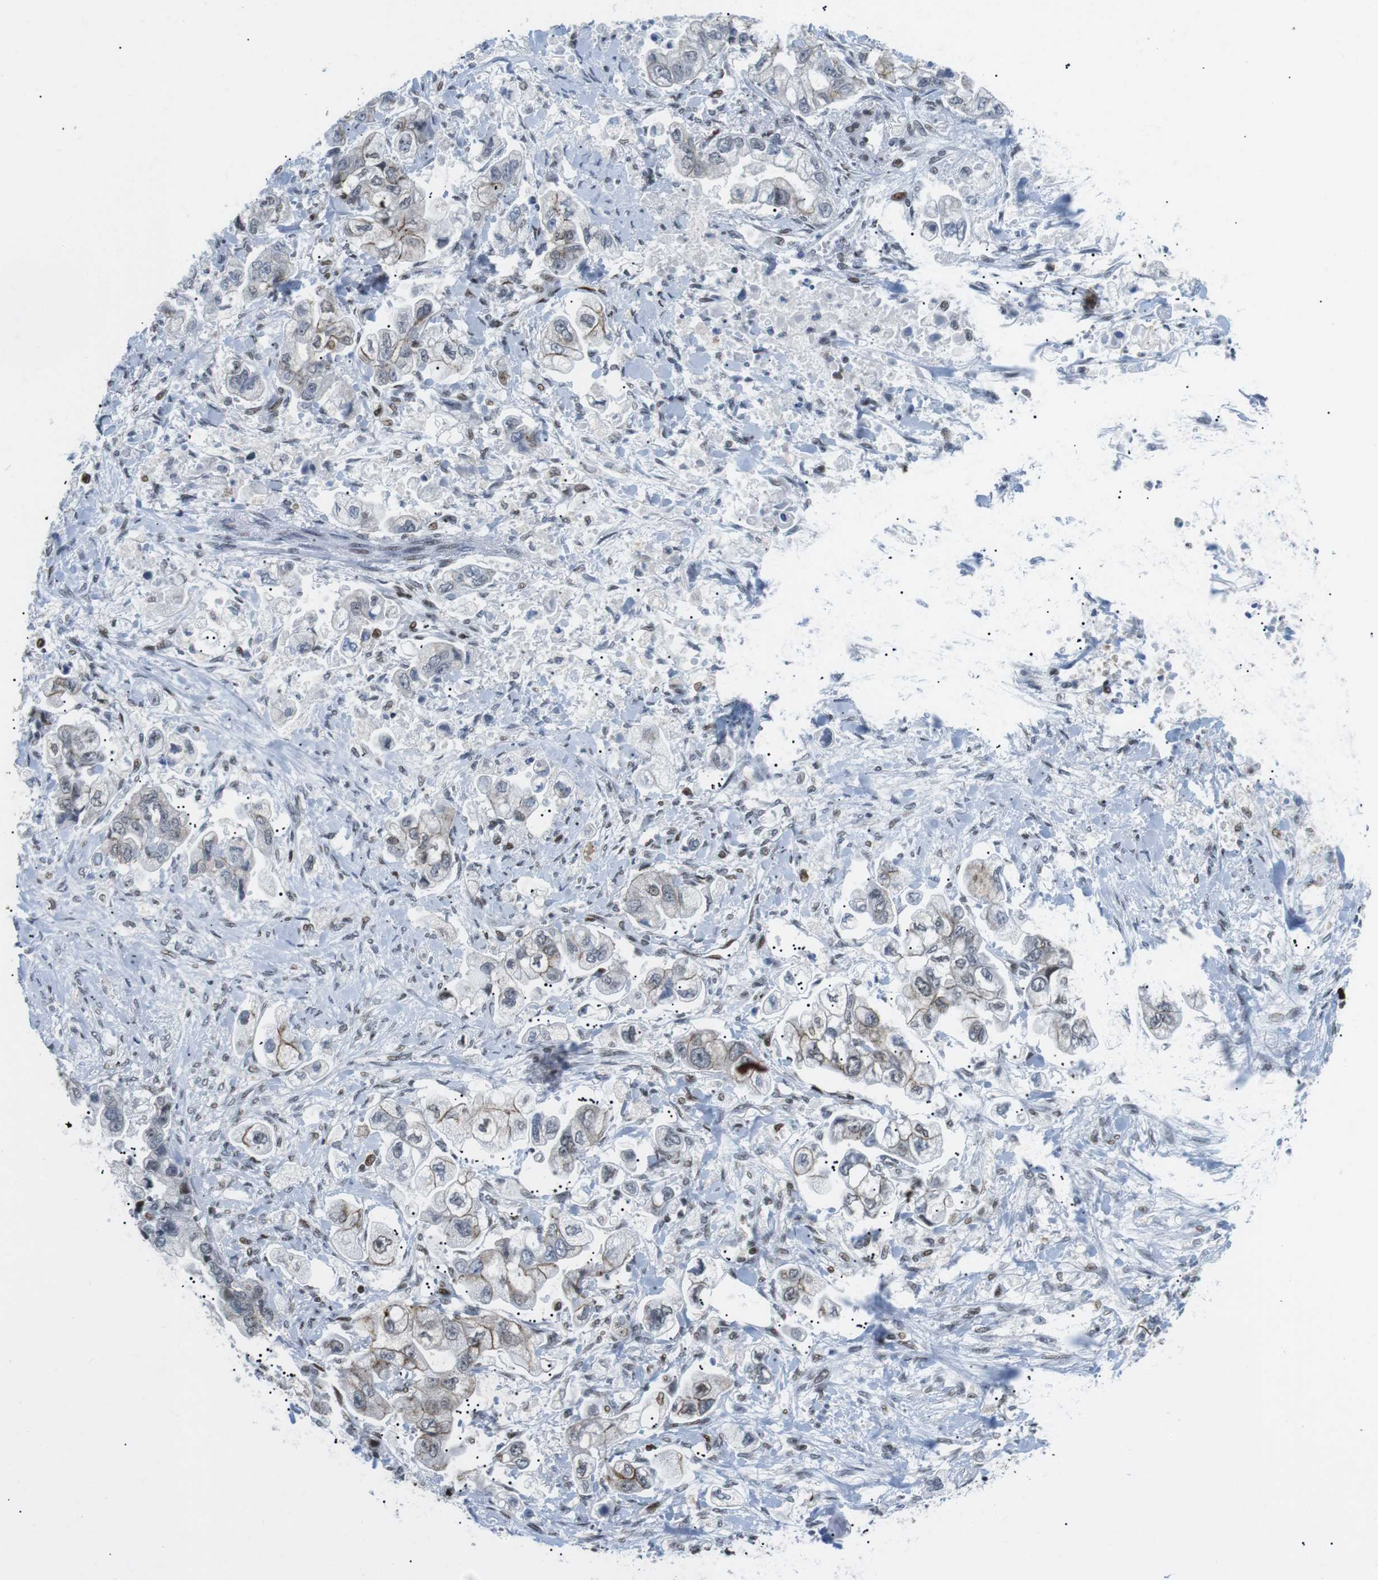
{"staining": {"intensity": "moderate", "quantity": "25%-75%", "location": "cytoplasmic/membranous,nuclear"}, "tissue": "stomach cancer", "cell_type": "Tumor cells", "image_type": "cancer", "snomed": [{"axis": "morphology", "description": "Normal tissue, NOS"}, {"axis": "morphology", "description": "Adenocarcinoma, NOS"}, {"axis": "topography", "description": "Stomach"}], "caption": "Protein staining of stomach adenocarcinoma tissue exhibits moderate cytoplasmic/membranous and nuclear expression in approximately 25%-75% of tumor cells.", "gene": "ARID1A", "patient": {"sex": "male", "age": 62}}